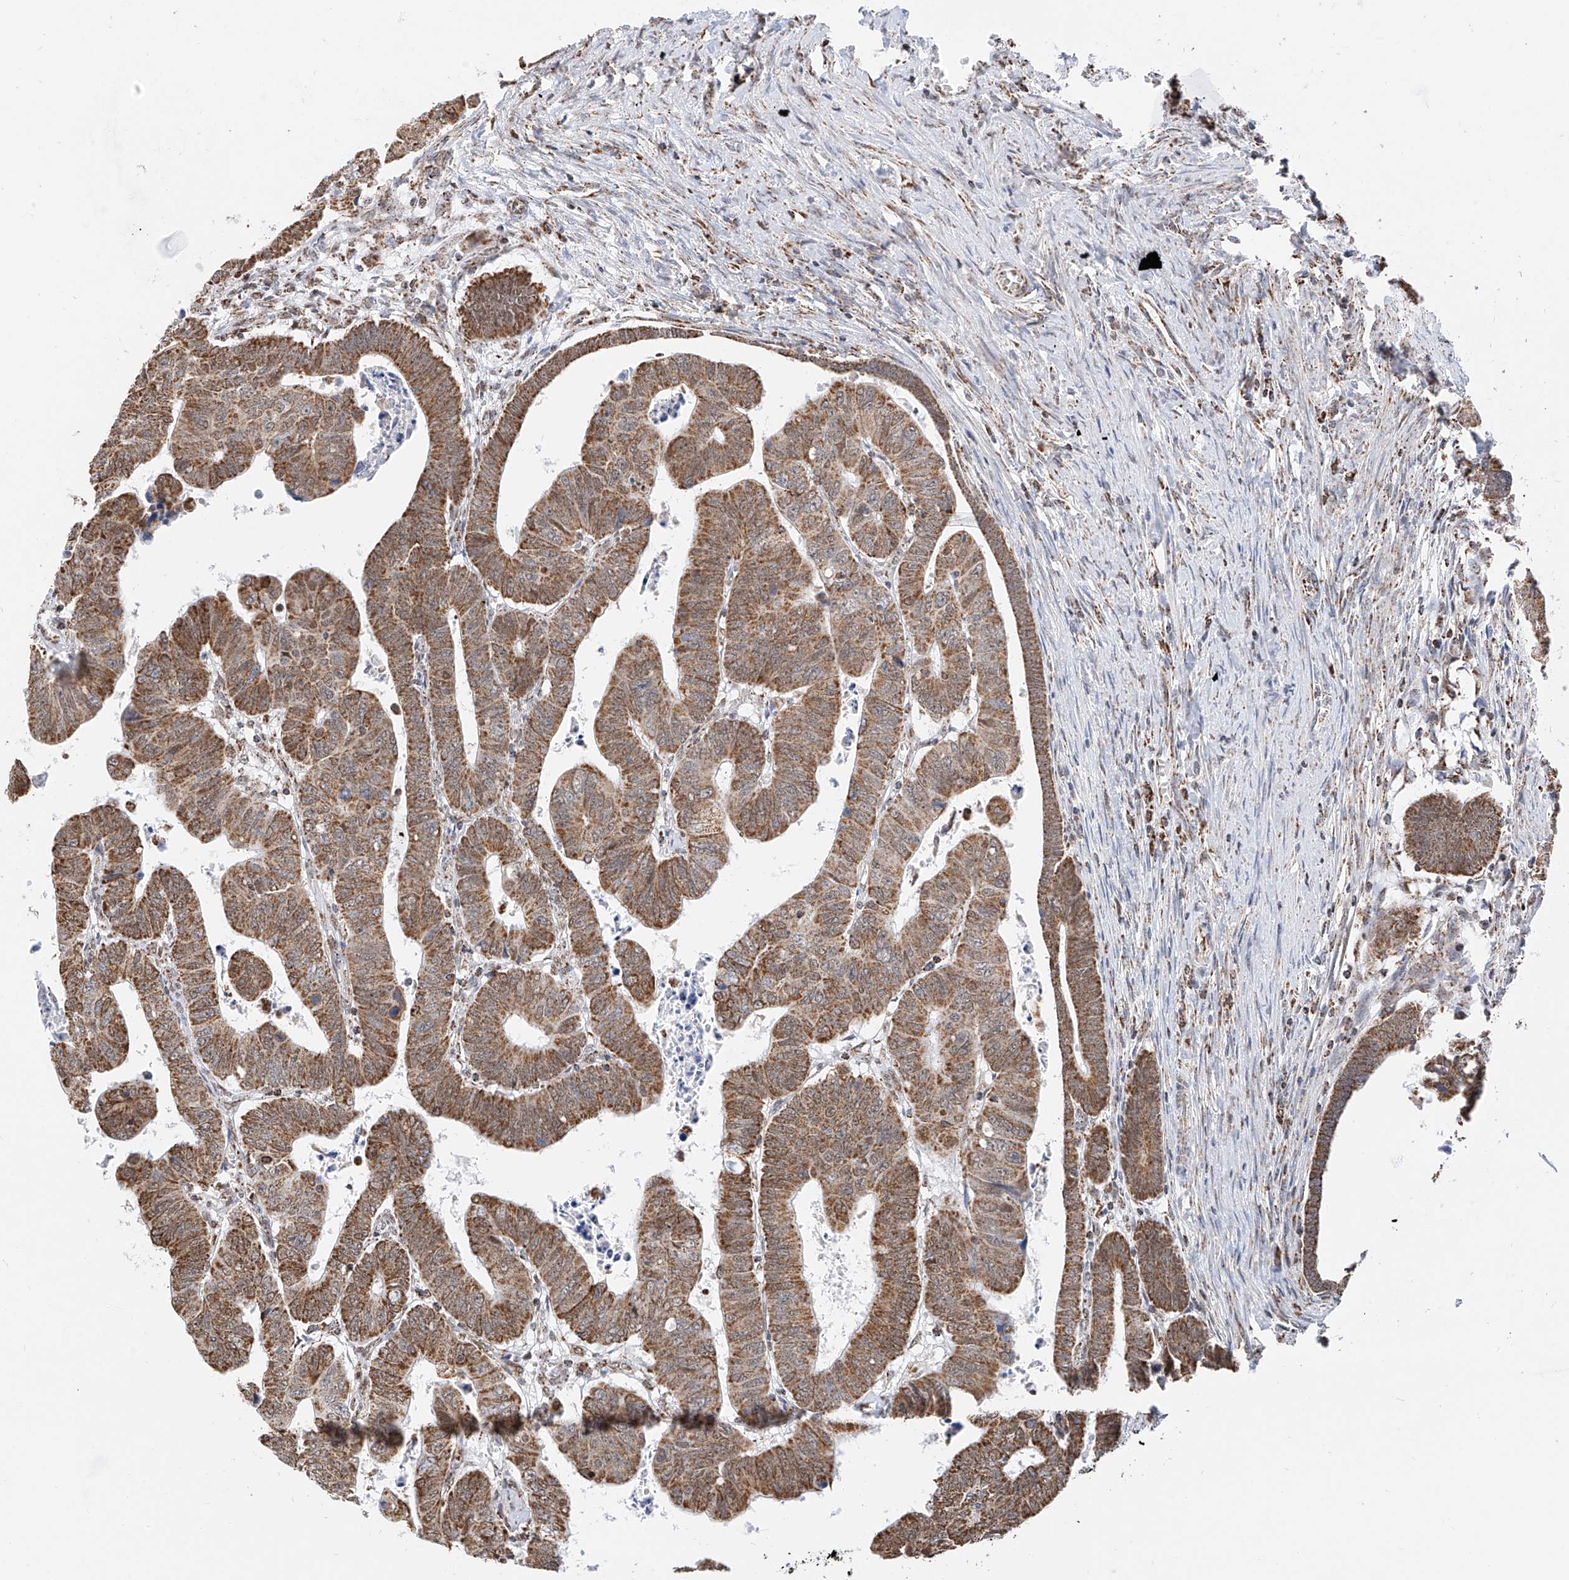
{"staining": {"intensity": "moderate", "quantity": ">75%", "location": "cytoplasmic/membranous"}, "tissue": "colorectal cancer", "cell_type": "Tumor cells", "image_type": "cancer", "snomed": [{"axis": "morphology", "description": "Normal tissue, NOS"}, {"axis": "morphology", "description": "Adenocarcinoma, NOS"}, {"axis": "topography", "description": "Rectum"}], "caption": "This image reveals immunohistochemistry staining of colorectal cancer, with medium moderate cytoplasmic/membranous expression in about >75% of tumor cells.", "gene": "NALCN", "patient": {"sex": "female", "age": 65}}